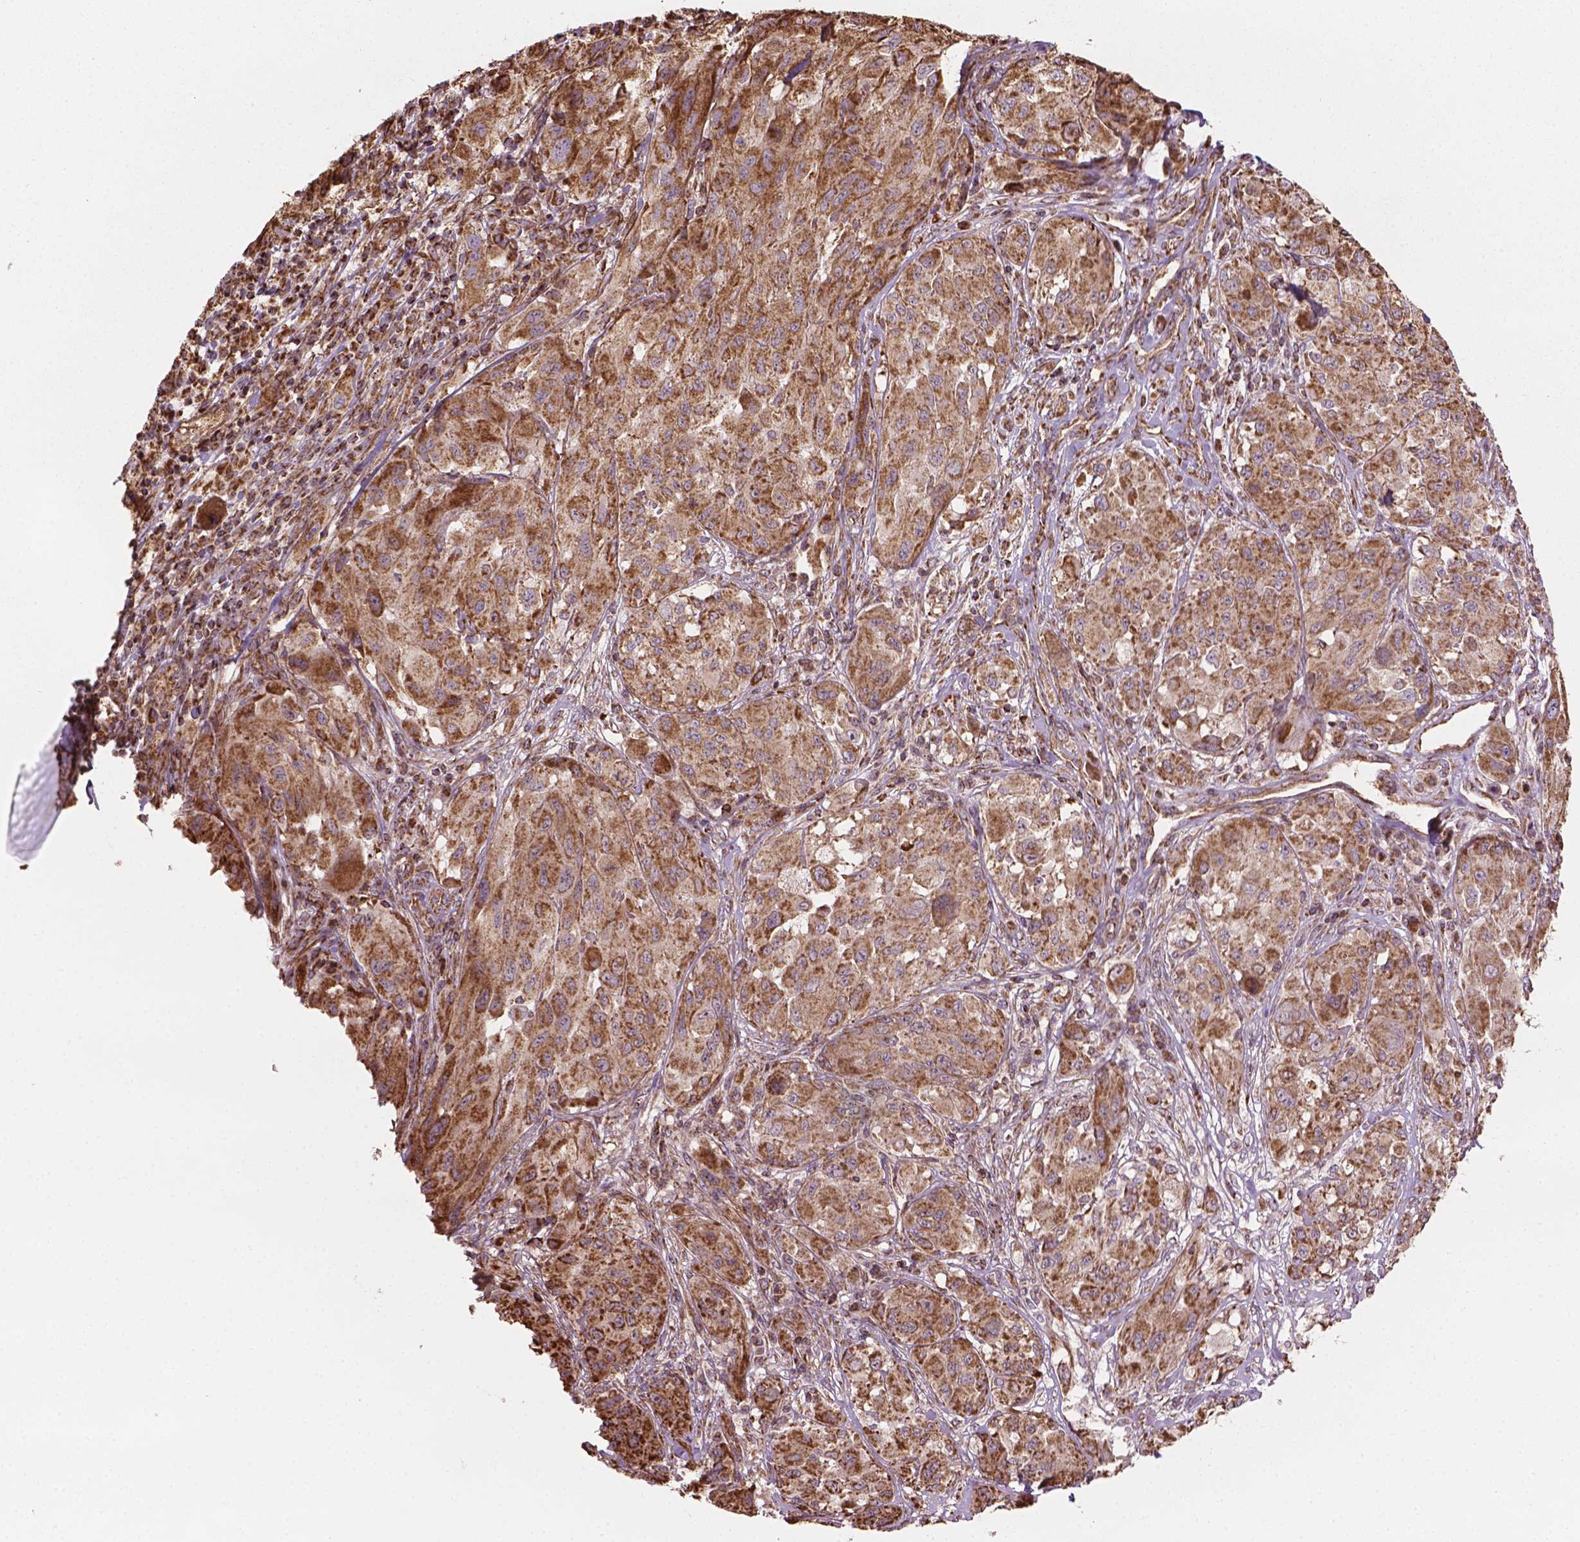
{"staining": {"intensity": "moderate", "quantity": ">75%", "location": "cytoplasmic/membranous"}, "tissue": "melanoma", "cell_type": "Tumor cells", "image_type": "cancer", "snomed": [{"axis": "morphology", "description": "Malignant melanoma, NOS"}, {"axis": "topography", "description": "Skin"}], "caption": "High-magnification brightfield microscopy of melanoma stained with DAB (3,3'-diaminobenzidine) (brown) and counterstained with hematoxylin (blue). tumor cells exhibit moderate cytoplasmic/membranous positivity is seen in approximately>75% of cells.", "gene": "HS3ST3A1", "patient": {"sex": "female", "age": 91}}